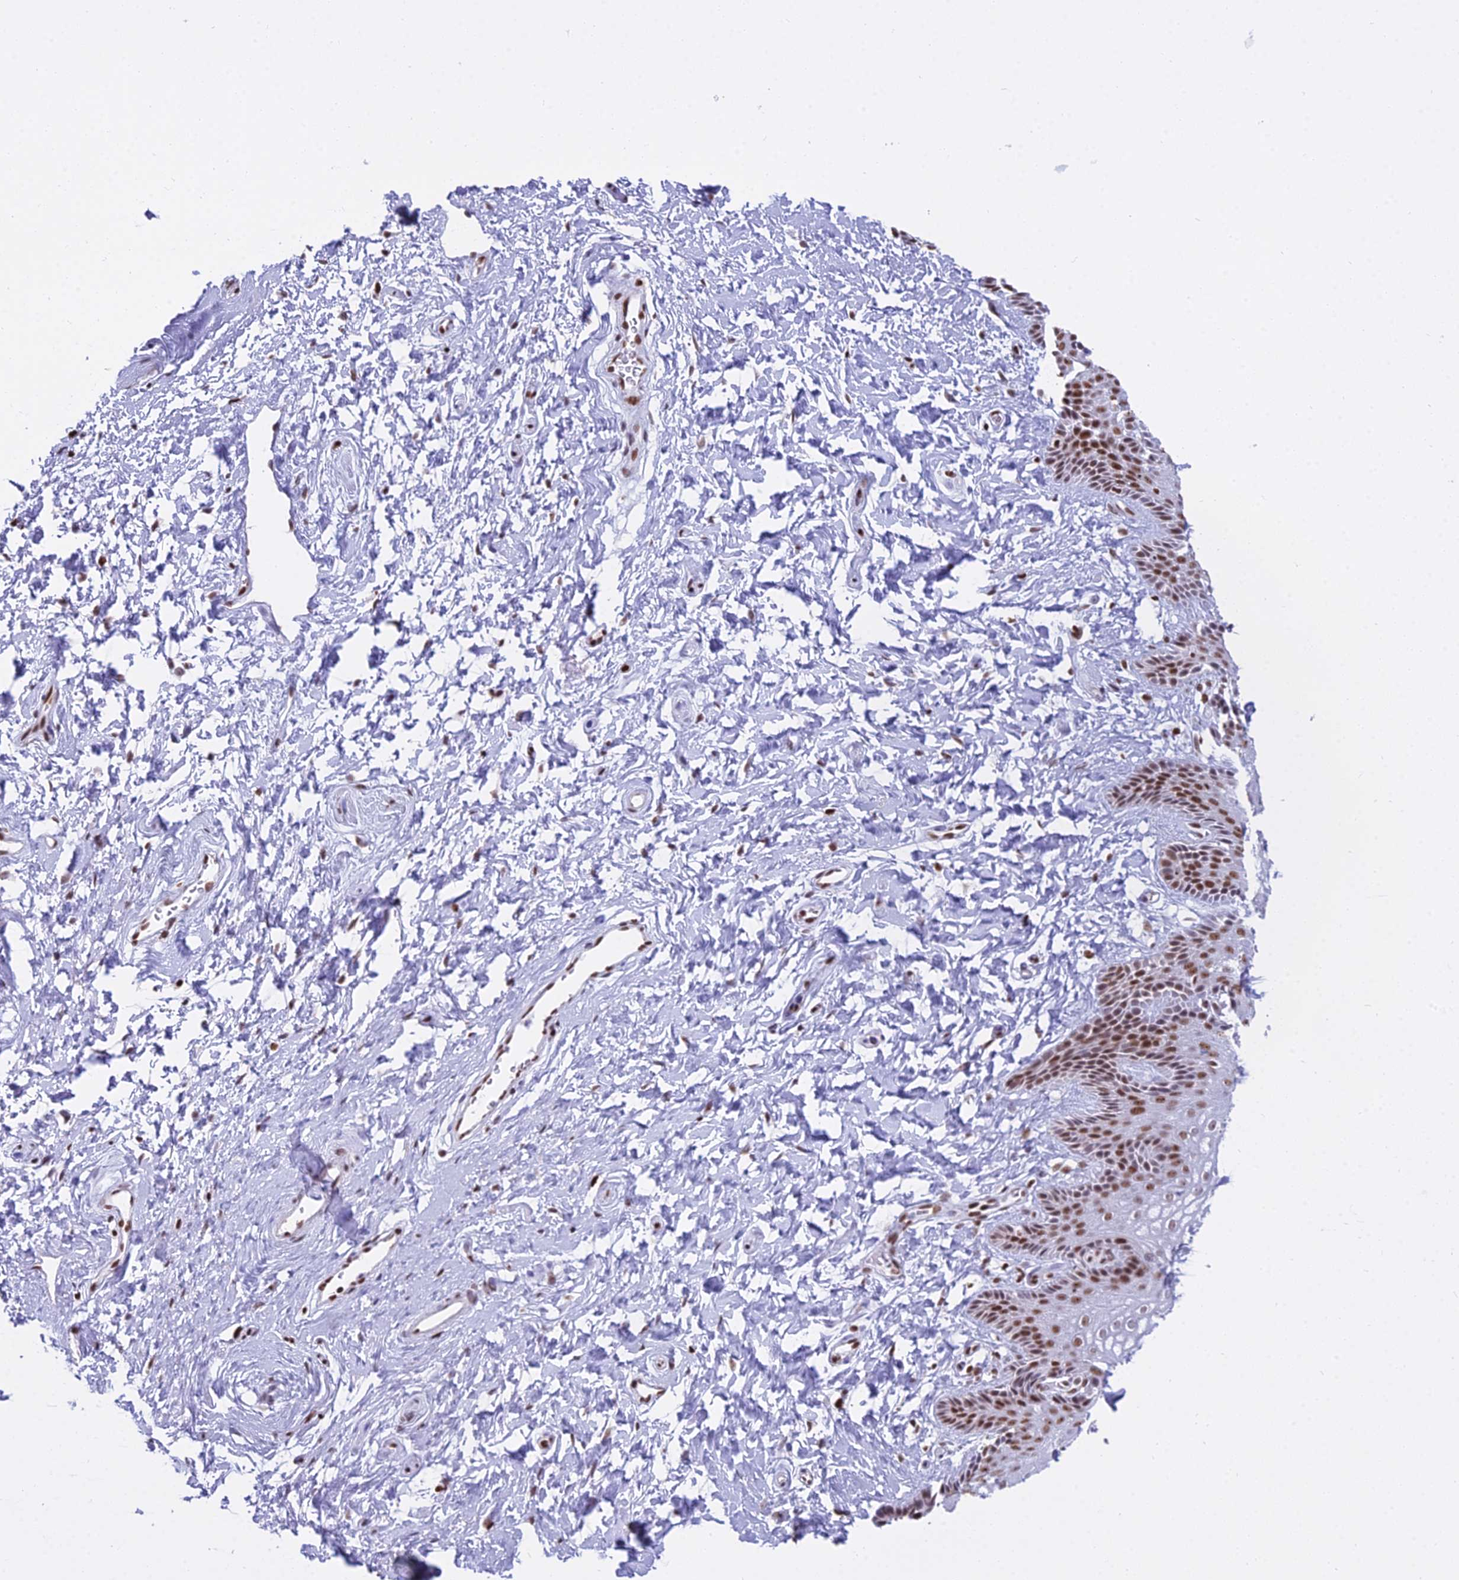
{"staining": {"intensity": "strong", "quantity": "25%-75%", "location": "nuclear"}, "tissue": "vagina", "cell_type": "Squamous epithelial cells", "image_type": "normal", "snomed": [{"axis": "morphology", "description": "Normal tissue, NOS"}, {"axis": "topography", "description": "Vagina"}, {"axis": "topography", "description": "Cervix"}], "caption": "Protein expression analysis of normal human vagina reveals strong nuclear expression in approximately 25%-75% of squamous epithelial cells.", "gene": "PARP1", "patient": {"sex": "female", "age": 40}}